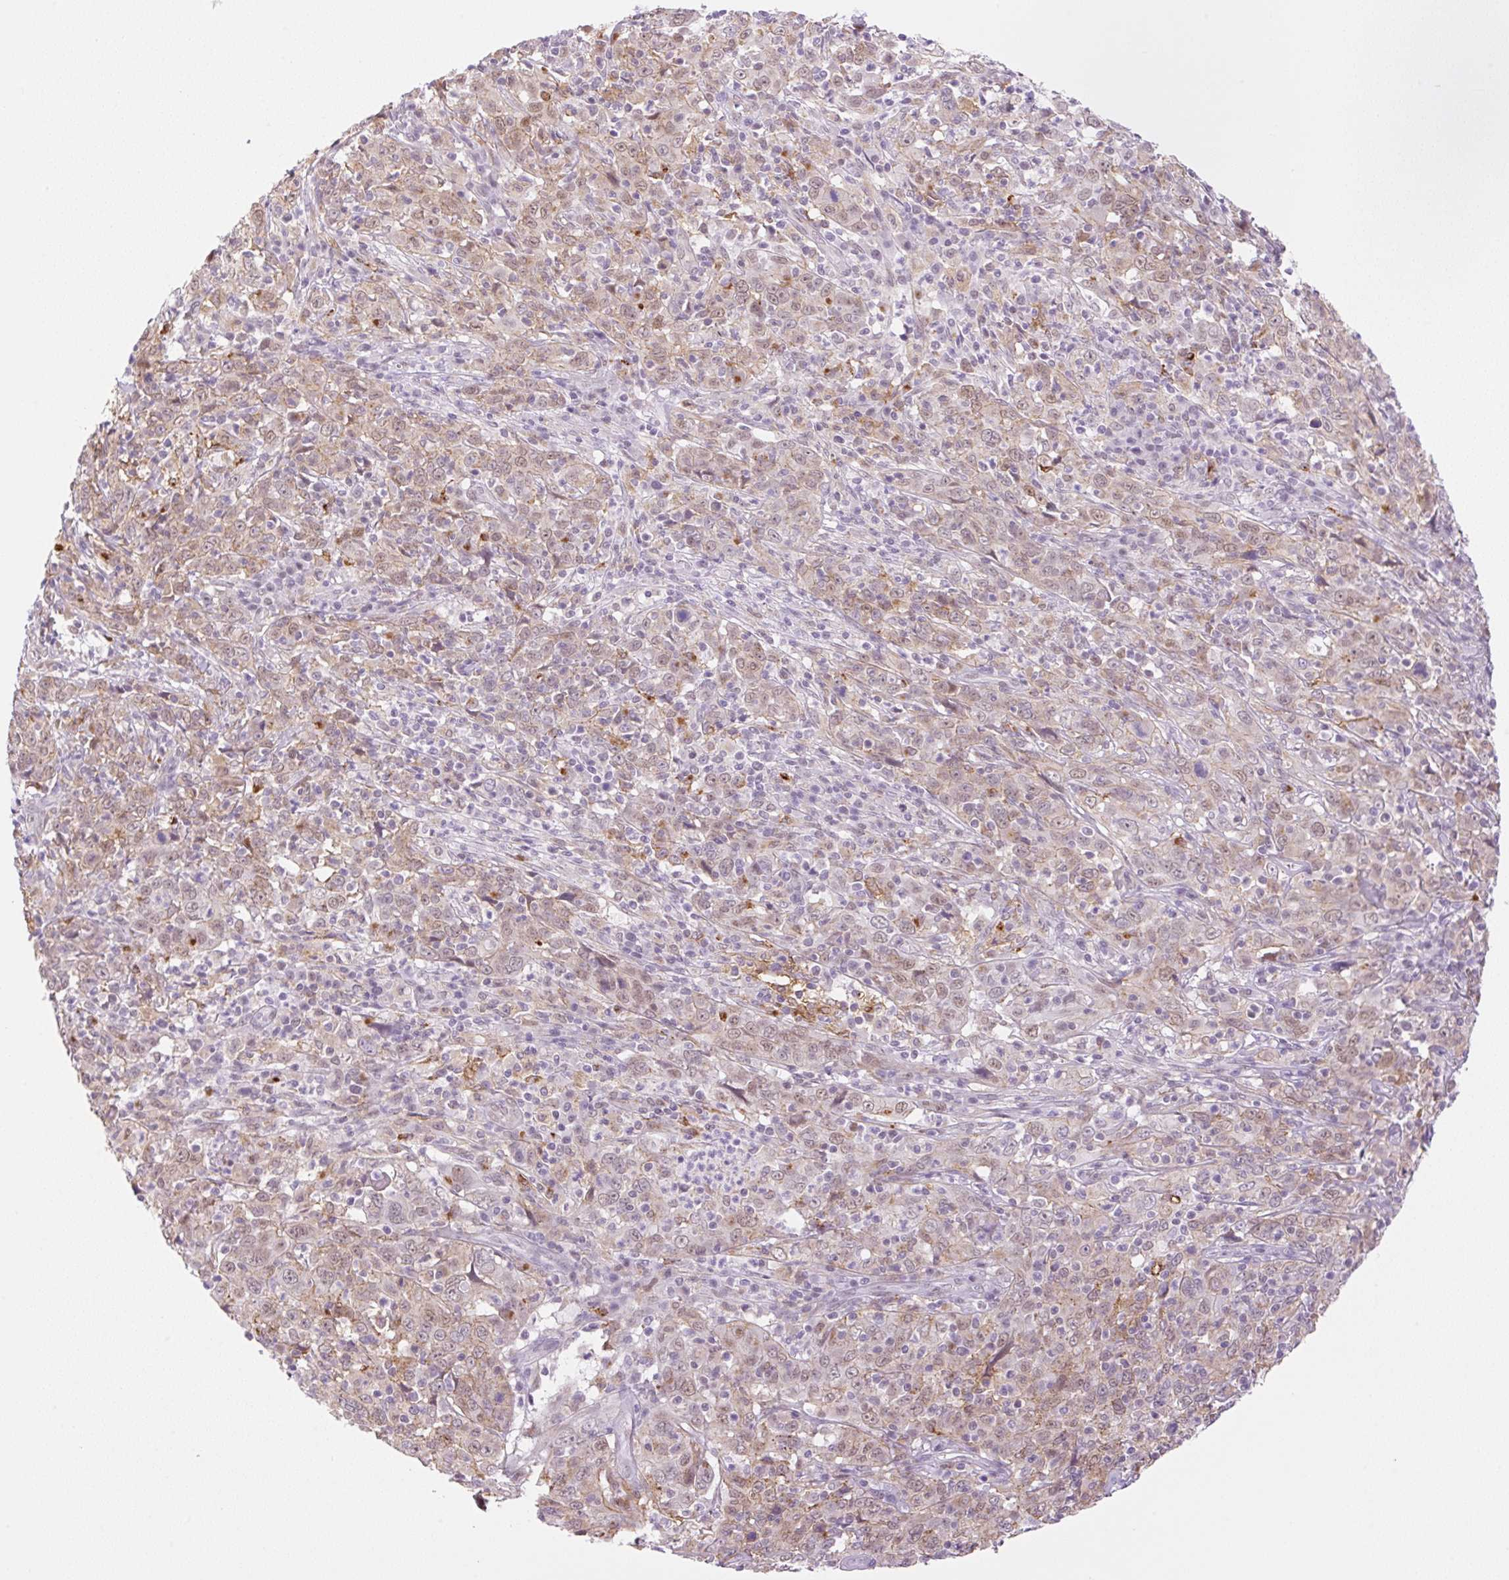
{"staining": {"intensity": "weak", "quantity": ">75%", "location": "cytoplasmic/membranous,nuclear"}, "tissue": "cervical cancer", "cell_type": "Tumor cells", "image_type": "cancer", "snomed": [{"axis": "morphology", "description": "Squamous cell carcinoma, NOS"}, {"axis": "topography", "description": "Cervix"}], "caption": "The image displays staining of squamous cell carcinoma (cervical), revealing weak cytoplasmic/membranous and nuclear protein positivity (brown color) within tumor cells.", "gene": "PALM3", "patient": {"sex": "female", "age": 46}}